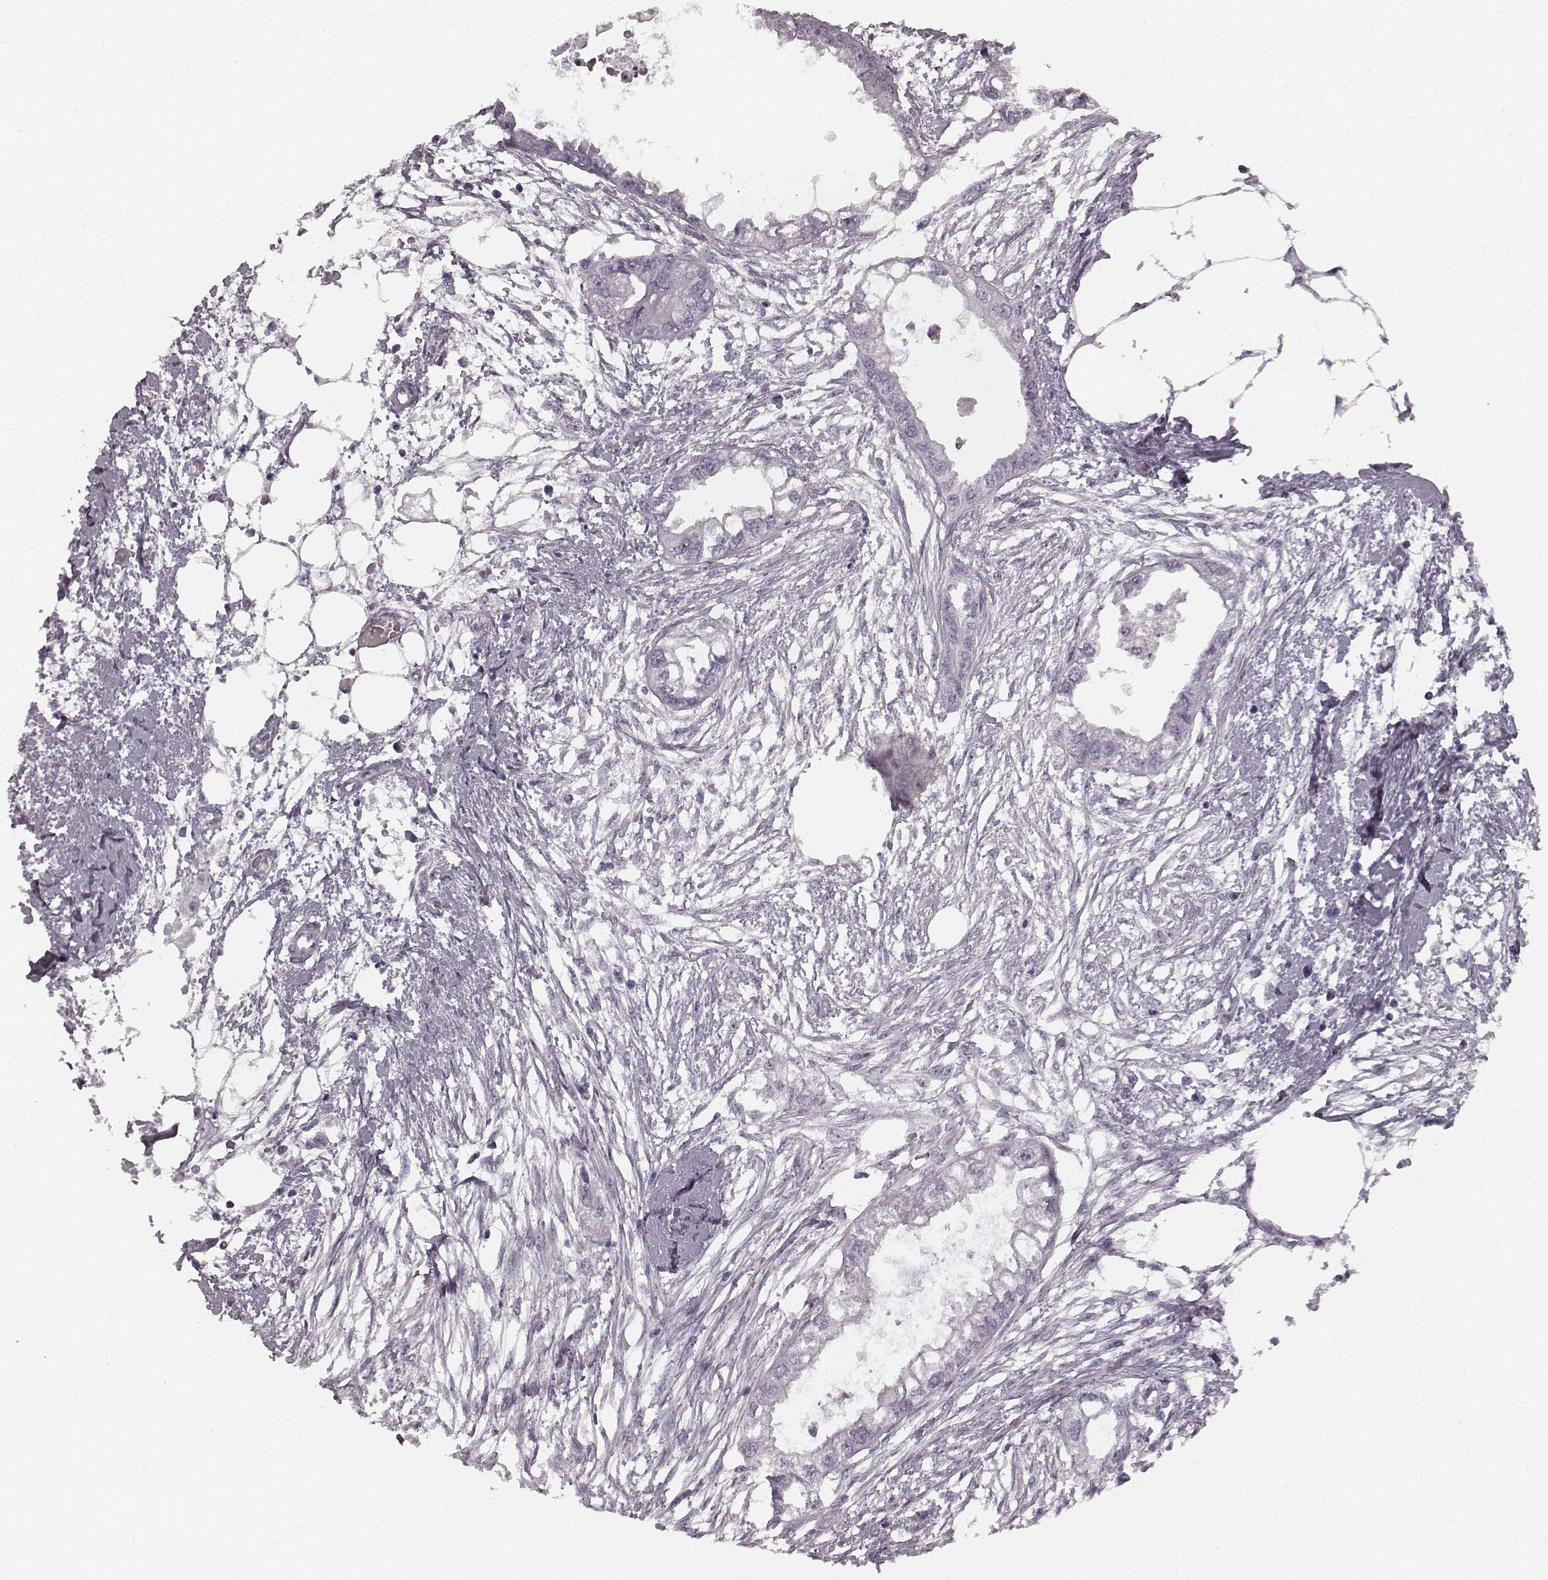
{"staining": {"intensity": "negative", "quantity": "none", "location": "none"}, "tissue": "endometrial cancer", "cell_type": "Tumor cells", "image_type": "cancer", "snomed": [{"axis": "morphology", "description": "Adenocarcinoma, NOS"}, {"axis": "morphology", "description": "Adenocarcinoma, metastatic, NOS"}, {"axis": "topography", "description": "Adipose tissue"}, {"axis": "topography", "description": "Endometrium"}], "caption": "Protein analysis of metastatic adenocarcinoma (endometrial) exhibits no significant expression in tumor cells. Nuclei are stained in blue.", "gene": "TMPRSS15", "patient": {"sex": "female", "age": 67}}